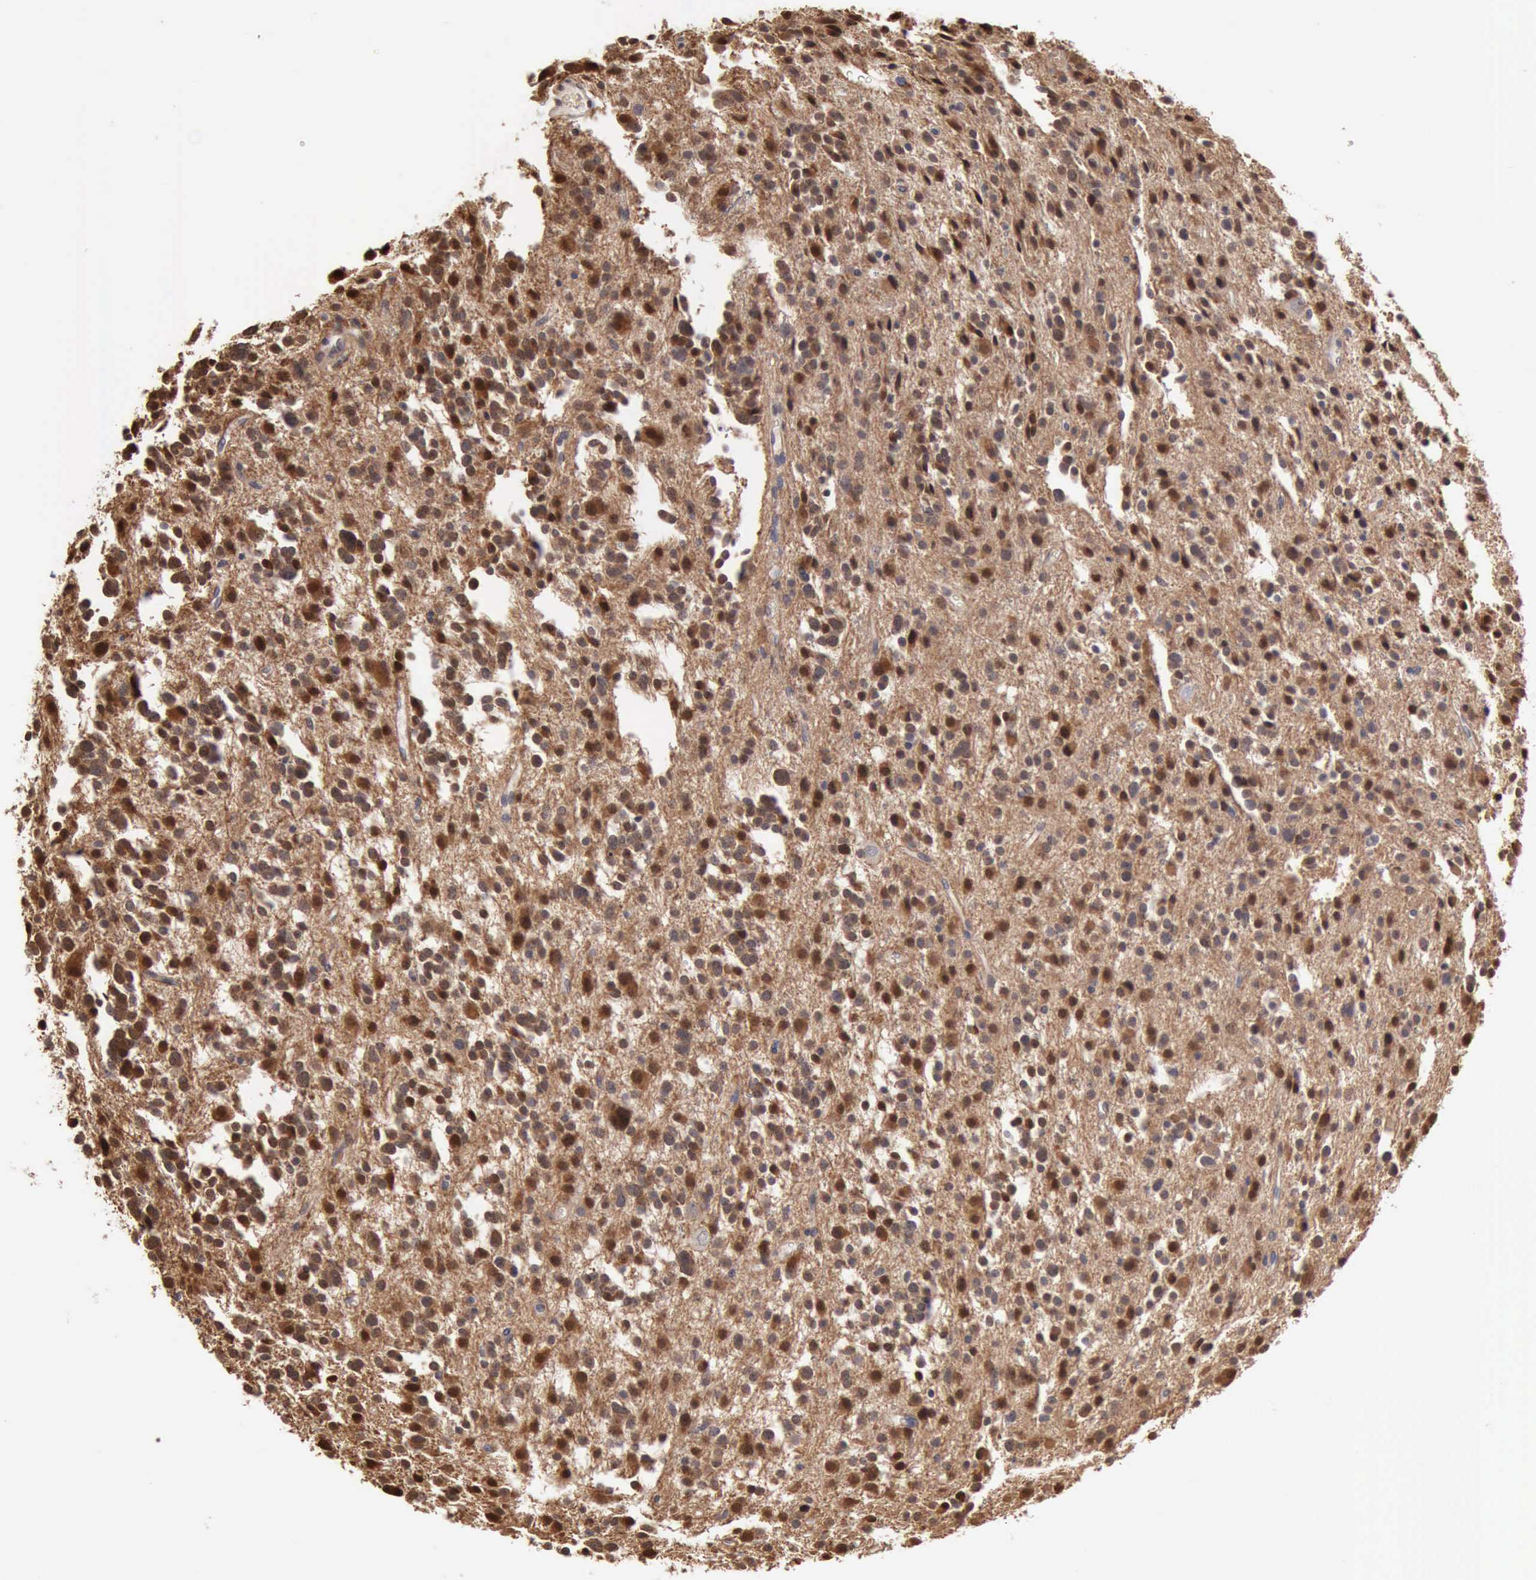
{"staining": {"intensity": "moderate", "quantity": ">75%", "location": "cytoplasmic/membranous,nuclear"}, "tissue": "glioma", "cell_type": "Tumor cells", "image_type": "cancer", "snomed": [{"axis": "morphology", "description": "Glioma, malignant, Low grade"}, {"axis": "topography", "description": "Brain"}], "caption": "A high-resolution histopathology image shows immunohistochemistry (IHC) staining of glioma, which exhibits moderate cytoplasmic/membranous and nuclear positivity in about >75% of tumor cells. The staining was performed using DAB (3,3'-diaminobenzidine) to visualize the protein expression in brown, while the nuclei were stained in blue with hematoxylin (Magnification: 20x).", "gene": "PTGR2", "patient": {"sex": "female", "age": 36}}